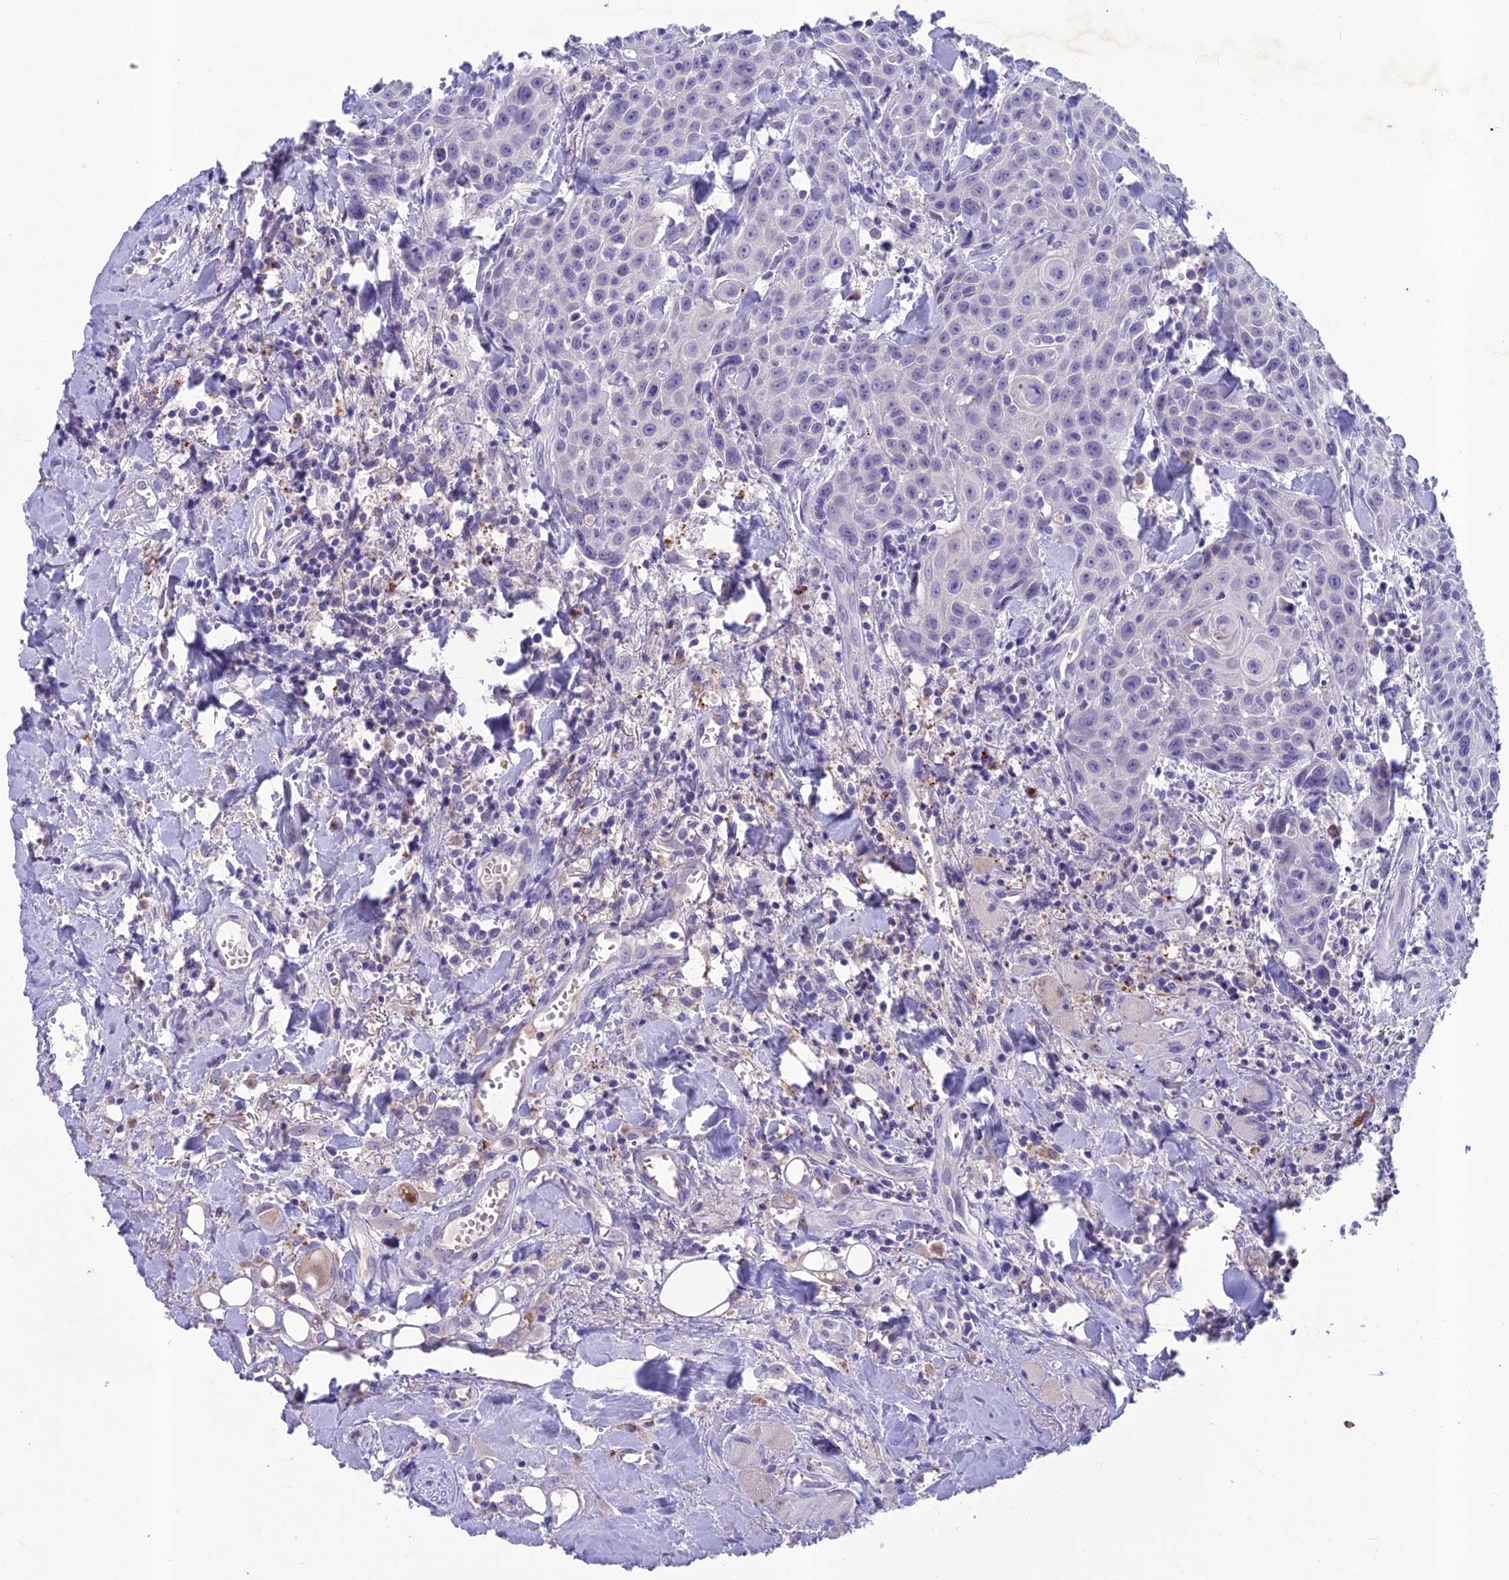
{"staining": {"intensity": "negative", "quantity": "none", "location": "none"}, "tissue": "head and neck cancer", "cell_type": "Tumor cells", "image_type": "cancer", "snomed": [{"axis": "morphology", "description": "Squamous cell carcinoma, NOS"}, {"axis": "topography", "description": "Oral tissue"}, {"axis": "topography", "description": "Head-Neck"}], "caption": "High power microscopy micrograph of an IHC image of squamous cell carcinoma (head and neck), revealing no significant staining in tumor cells.", "gene": "IFT172", "patient": {"sex": "female", "age": 82}}